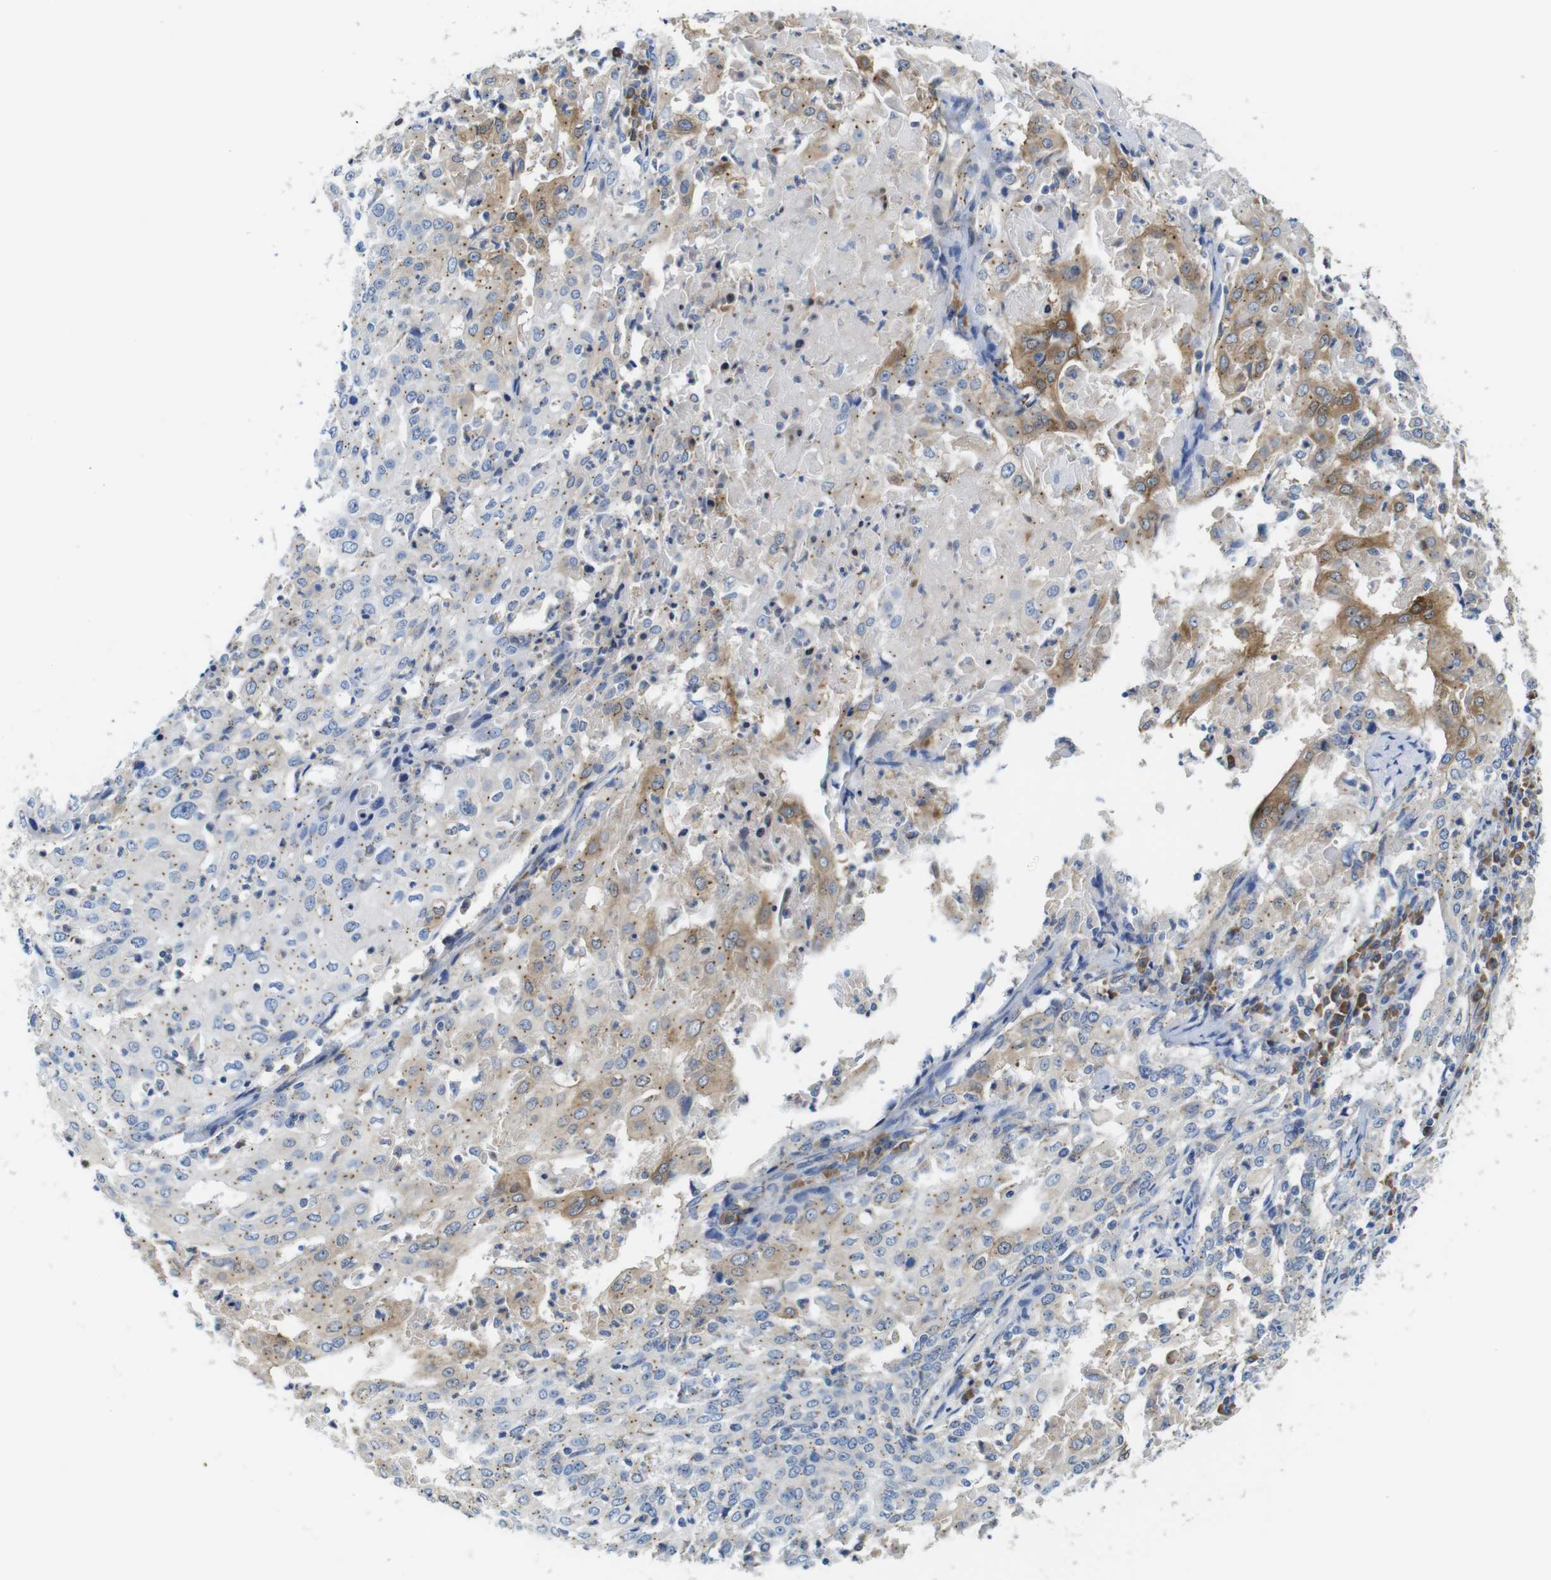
{"staining": {"intensity": "moderate", "quantity": "<25%", "location": "cytoplasmic/membranous"}, "tissue": "cervical cancer", "cell_type": "Tumor cells", "image_type": "cancer", "snomed": [{"axis": "morphology", "description": "Squamous cell carcinoma, NOS"}, {"axis": "topography", "description": "Cervix"}], "caption": "Brown immunohistochemical staining in human squamous cell carcinoma (cervical) exhibits moderate cytoplasmic/membranous expression in approximately <25% of tumor cells.", "gene": "DDRGK1", "patient": {"sex": "female", "age": 39}}